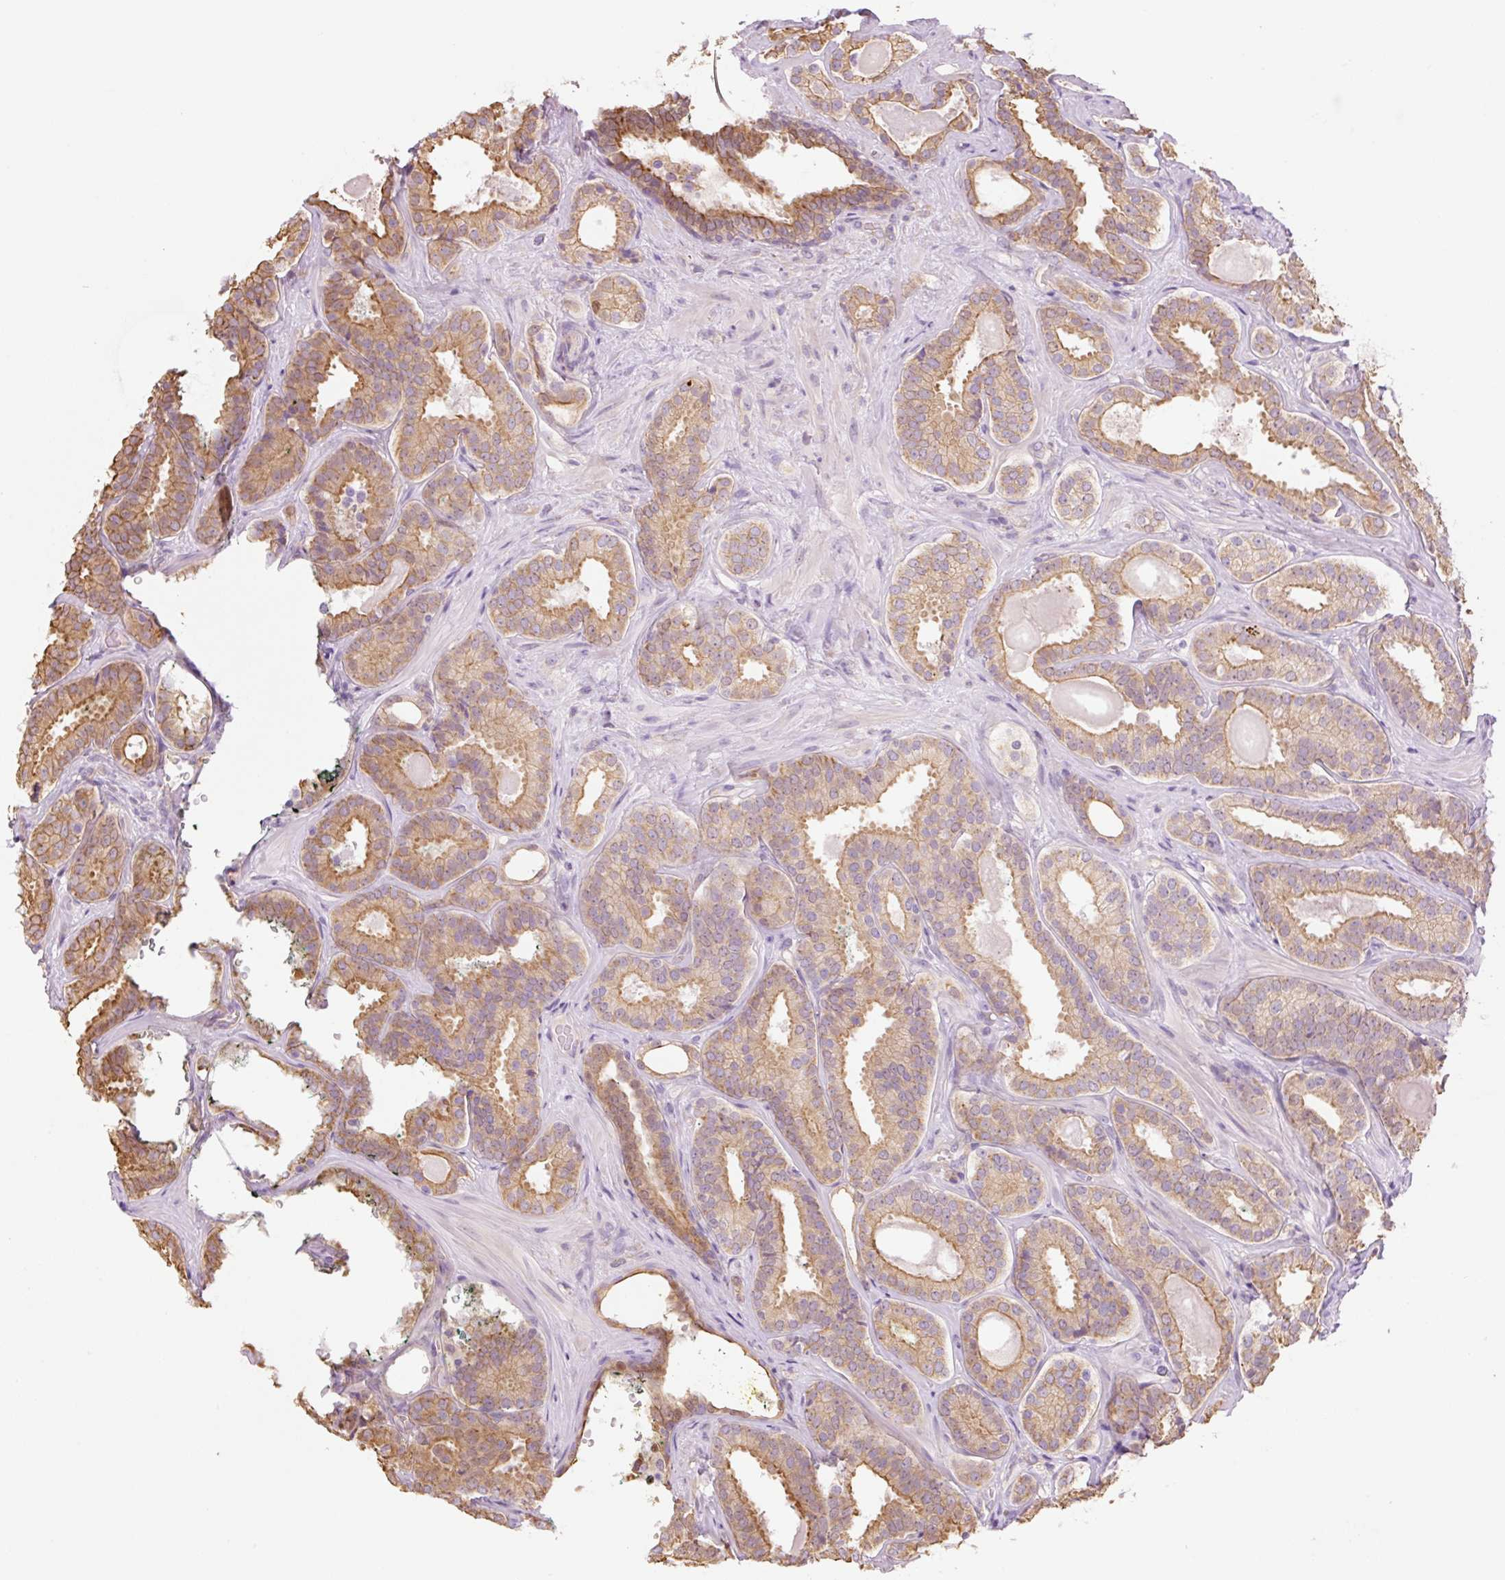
{"staining": {"intensity": "moderate", "quantity": ">75%", "location": "cytoplasmic/membranous"}, "tissue": "prostate cancer", "cell_type": "Tumor cells", "image_type": "cancer", "snomed": [{"axis": "morphology", "description": "Adenocarcinoma, High grade"}, {"axis": "topography", "description": "Prostate"}], "caption": "Moderate cytoplasmic/membranous staining is present in about >75% of tumor cells in prostate cancer (adenocarcinoma (high-grade)).", "gene": "NLRP5", "patient": {"sex": "male", "age": 65}}